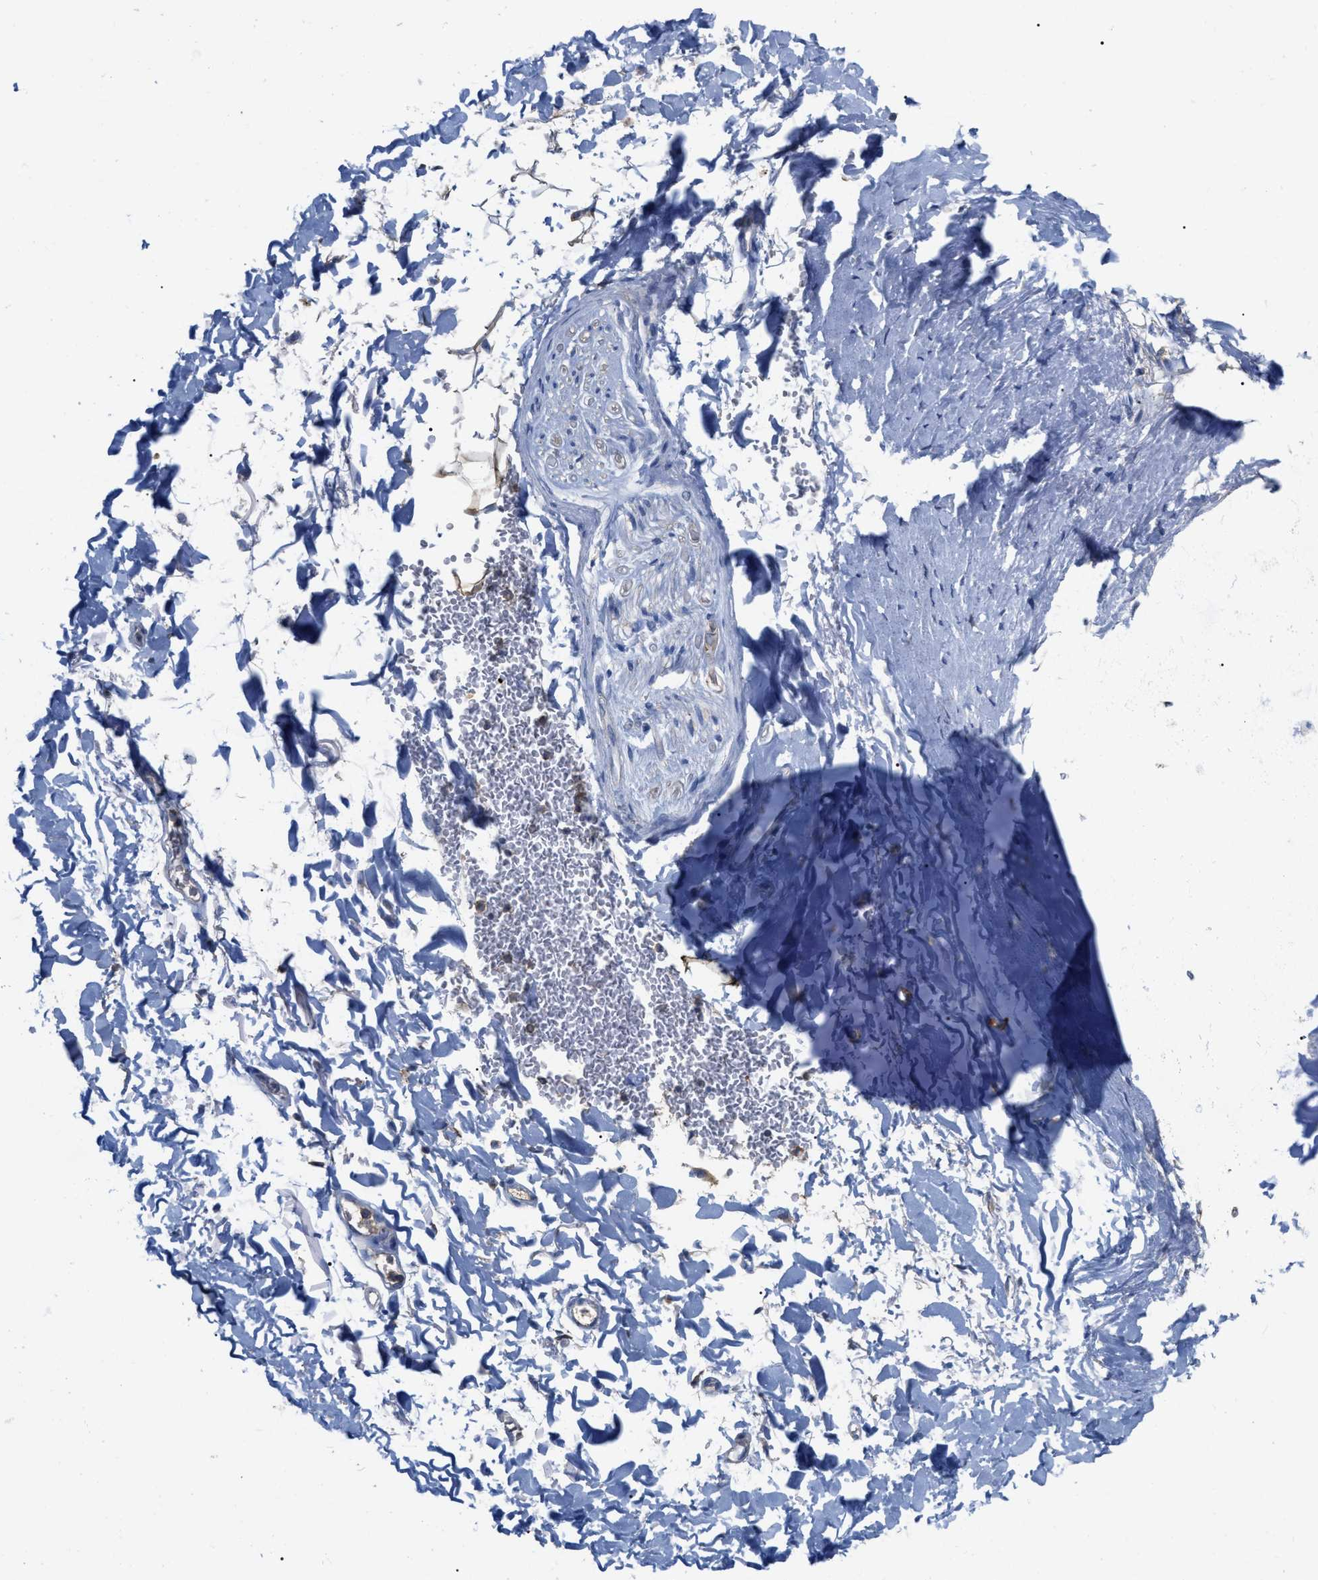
{"staining": {"intensity": "negative", "quantity": "none", "location": "none"}, "tissue": "adipose tissue", "cell_type": "Adipocytes", "image_type": "normal", "snomed": [{"axis": "morphology", "description": "Normal tissue, NOS"}, {"axis": "topography", "description": "Cartilage tissue"}, {"axis": "topography", "description": "Bronchus"}], "caption": "A high-resolution photomicrograph shows immunohistochemistry (IHC) staining of benign adipose tissue, which reveals no significant staining in adipocytes.", "gene": "GPR179", "patient": {"sex": "female", "age": 73}}